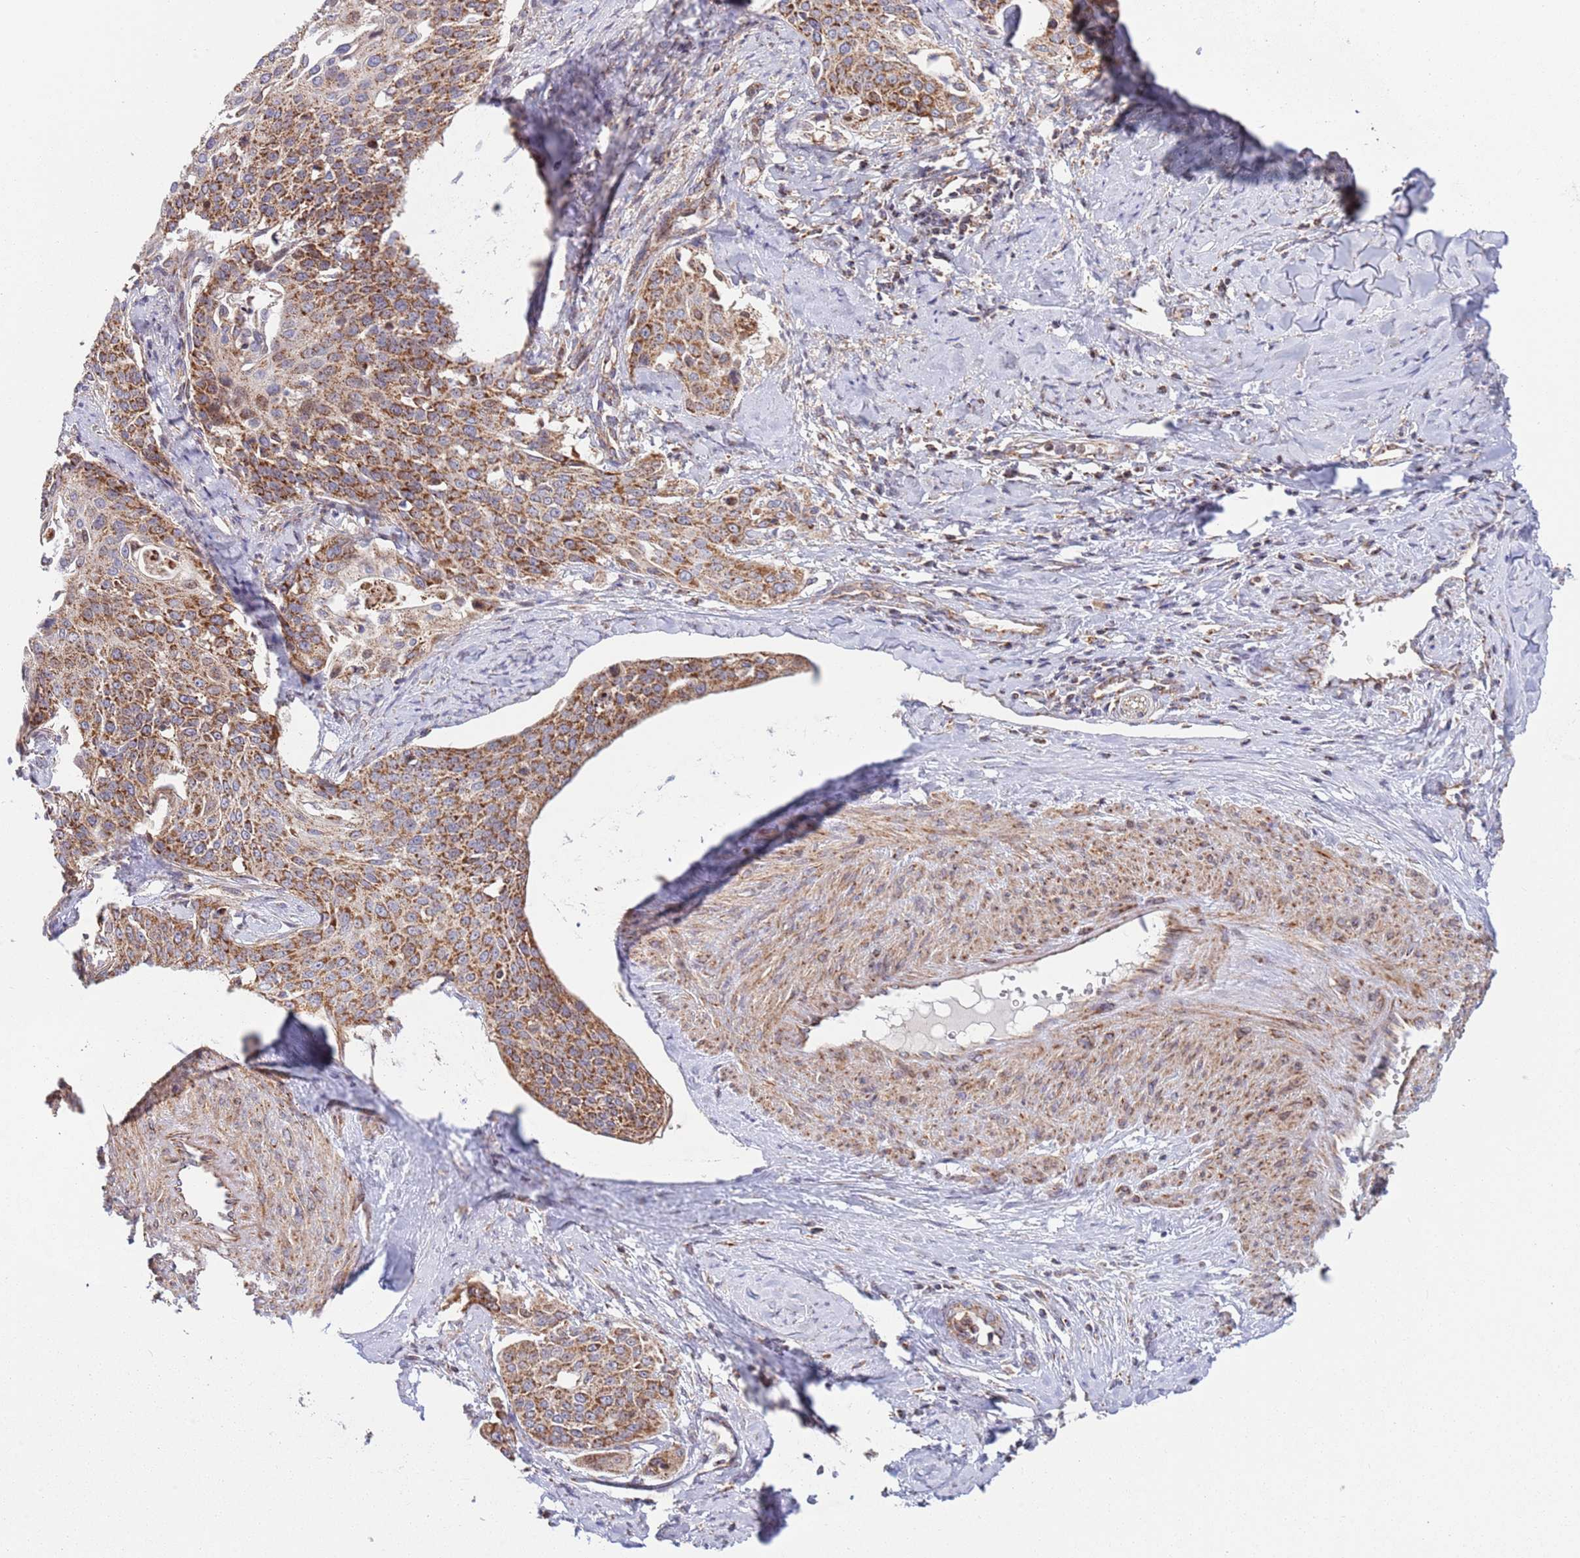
{"staining": {"intensity": "moderate", "quantity": ">75%", "location": "cytoplasmic/membranous"}, "tissue": "cervical cancer", "cell_type": "Tumor cells", "image_type": "cancer", "snomed": [{"axis": "morphology", "description": "Squamous cell carcinoma, NOS"}, {"axis": "topography", "description": "Cervix"}], "caption": "Immunohistochemistry (IHC) photomicrograph of neoplastic tissue: squamous cell carcinoma (cervical) stained using immunohistochemistry (IHC) exhibits medium levels of moderate protein expression localized specifically in the cytoplasmic/membranous of tumor cells, appearing as a cytoplasmic/membranous brown color.", "gene": "ATP5PD", "patient": {"sex": "female", "age": 44}}